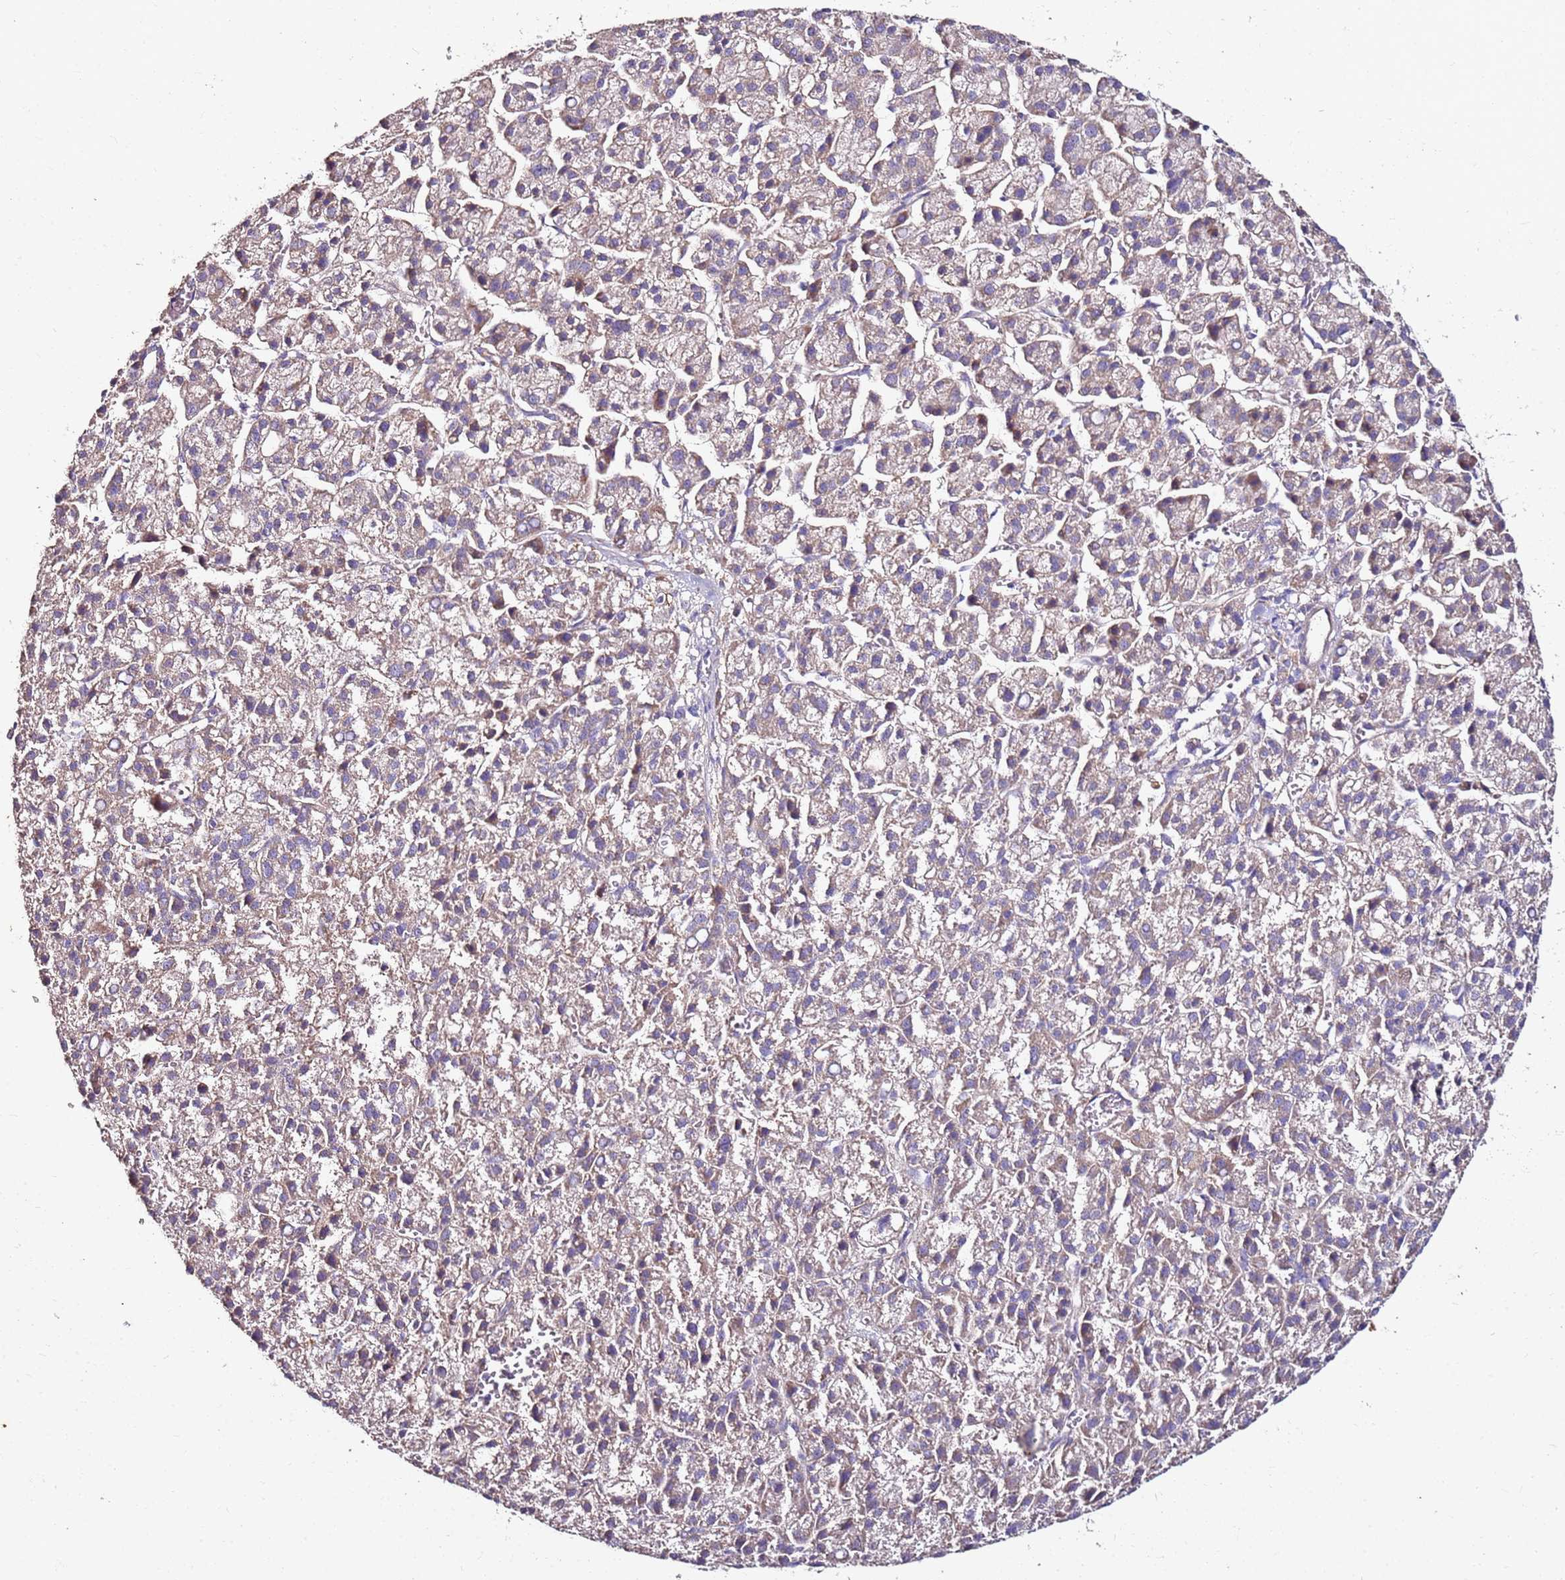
{"staining": {"intensity": "weak", "quantity": "<25%", "location": "cytoplasmic/membranous"}, "tissue": "liver cancer", "cell_type": "Tumor cells", "image_type": "cancer", "snomed": [{"axis": "morphology", "description": "Carcinoma, Hepatocellular, NOS"}, {"axis": "topography", "description": "Liver"}], "caption": "Immunohistochemistry (IHC) image of neoplastic tissue: liver cancer stained with DAB reveals no significant protein expression in tumor cells.", "gene": "KRTAP21-3", "patient": {"sex": "female", "age": 58}}